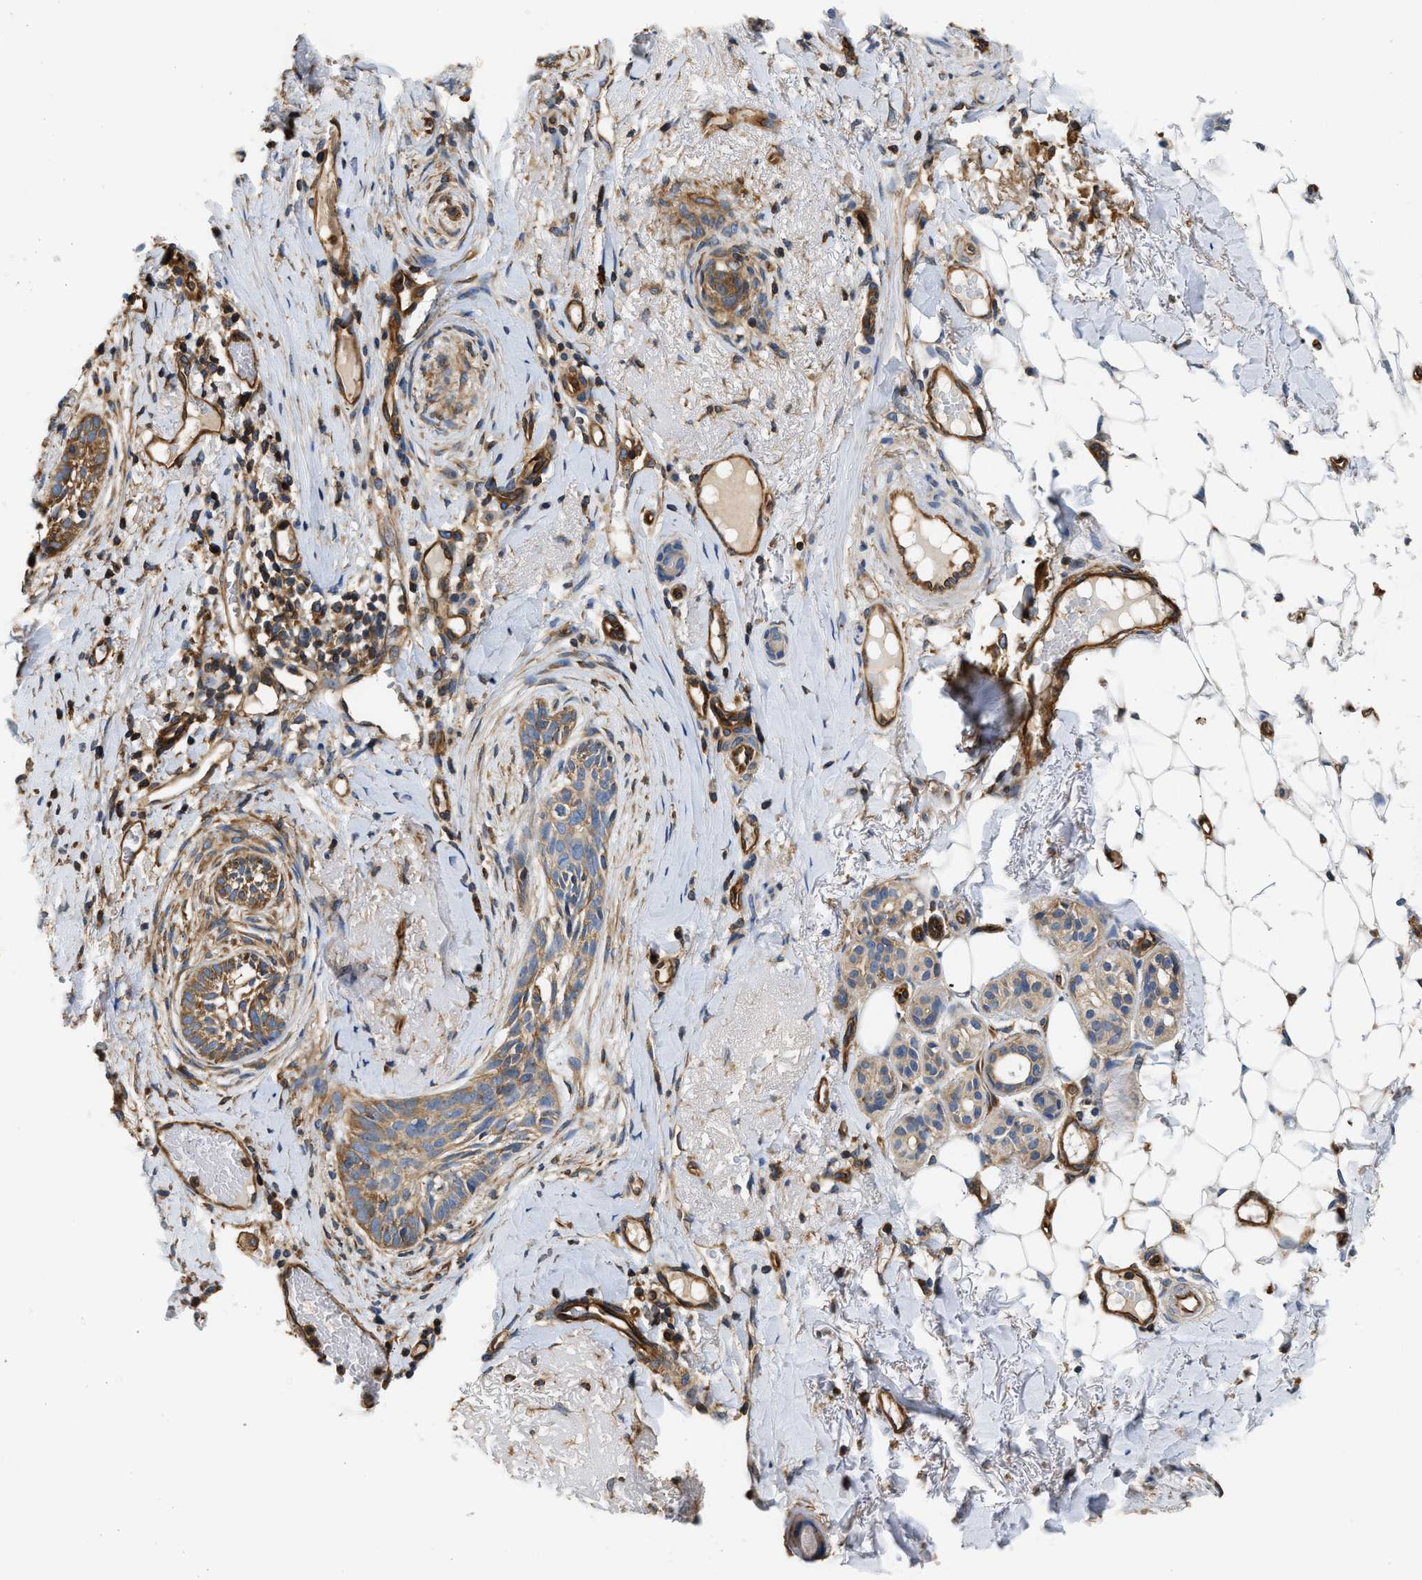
{"staining": {"intensity": "moderate", "quantity": ">75%", "location": "cytoplasmic/membranous"}, "tissue": "skin cancer", "cell_type": "Tumor cells", "image_type": "cancer", "snomed": [{"axis": "morphology", "description": "Basal cell carcinoma"}, {"axis": "topography", "description": "Skin"}], "caption": "Approximately >75% of tumor cells in skin cancer reveal moderate cytoplasmic/membranous protein expression as visualized by brown immunohistochemical staining.", "gene": "SAMD9L", "patient": {"sex": "female", "age": 88}}